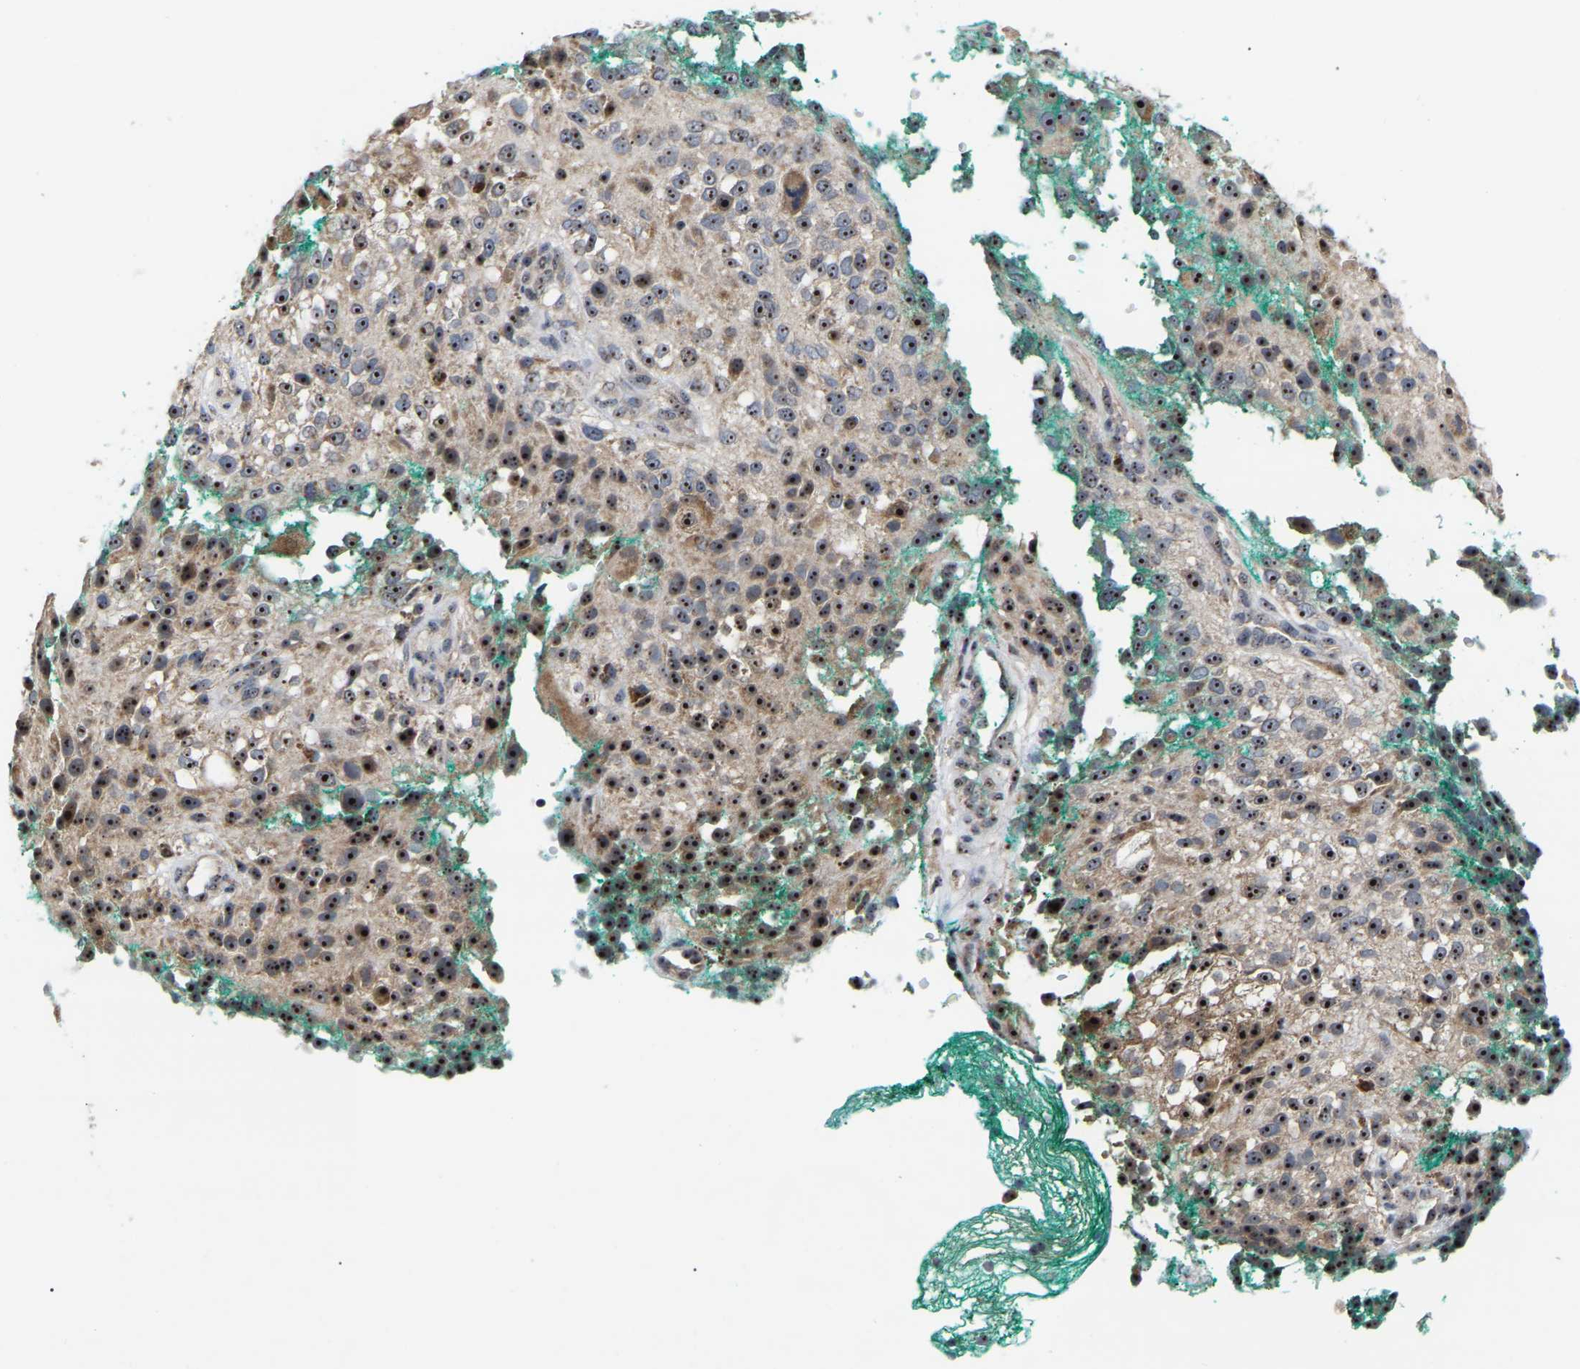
{"staining": {"intensity": "strong", "quantity": ">75%", "location": "nuclear"}, "tissue": "melanoma", "cell_type": "Tumor cells", "image_type": "cancer", "snomed": [{"axis": "morphology", "description": "Necrosis, NOS"}, {"axis": "morphology", "description": "Malignant melanoma, NOS"}, {"axis": "topography", "description": "Skin"}], "caption": "Protein expression analysis of melanoma demonstrates strong nuclear positivity in approximately >75% of tumor cells.", "gene": "NOP53", "patient": {"sex": "female", "age": 87}}